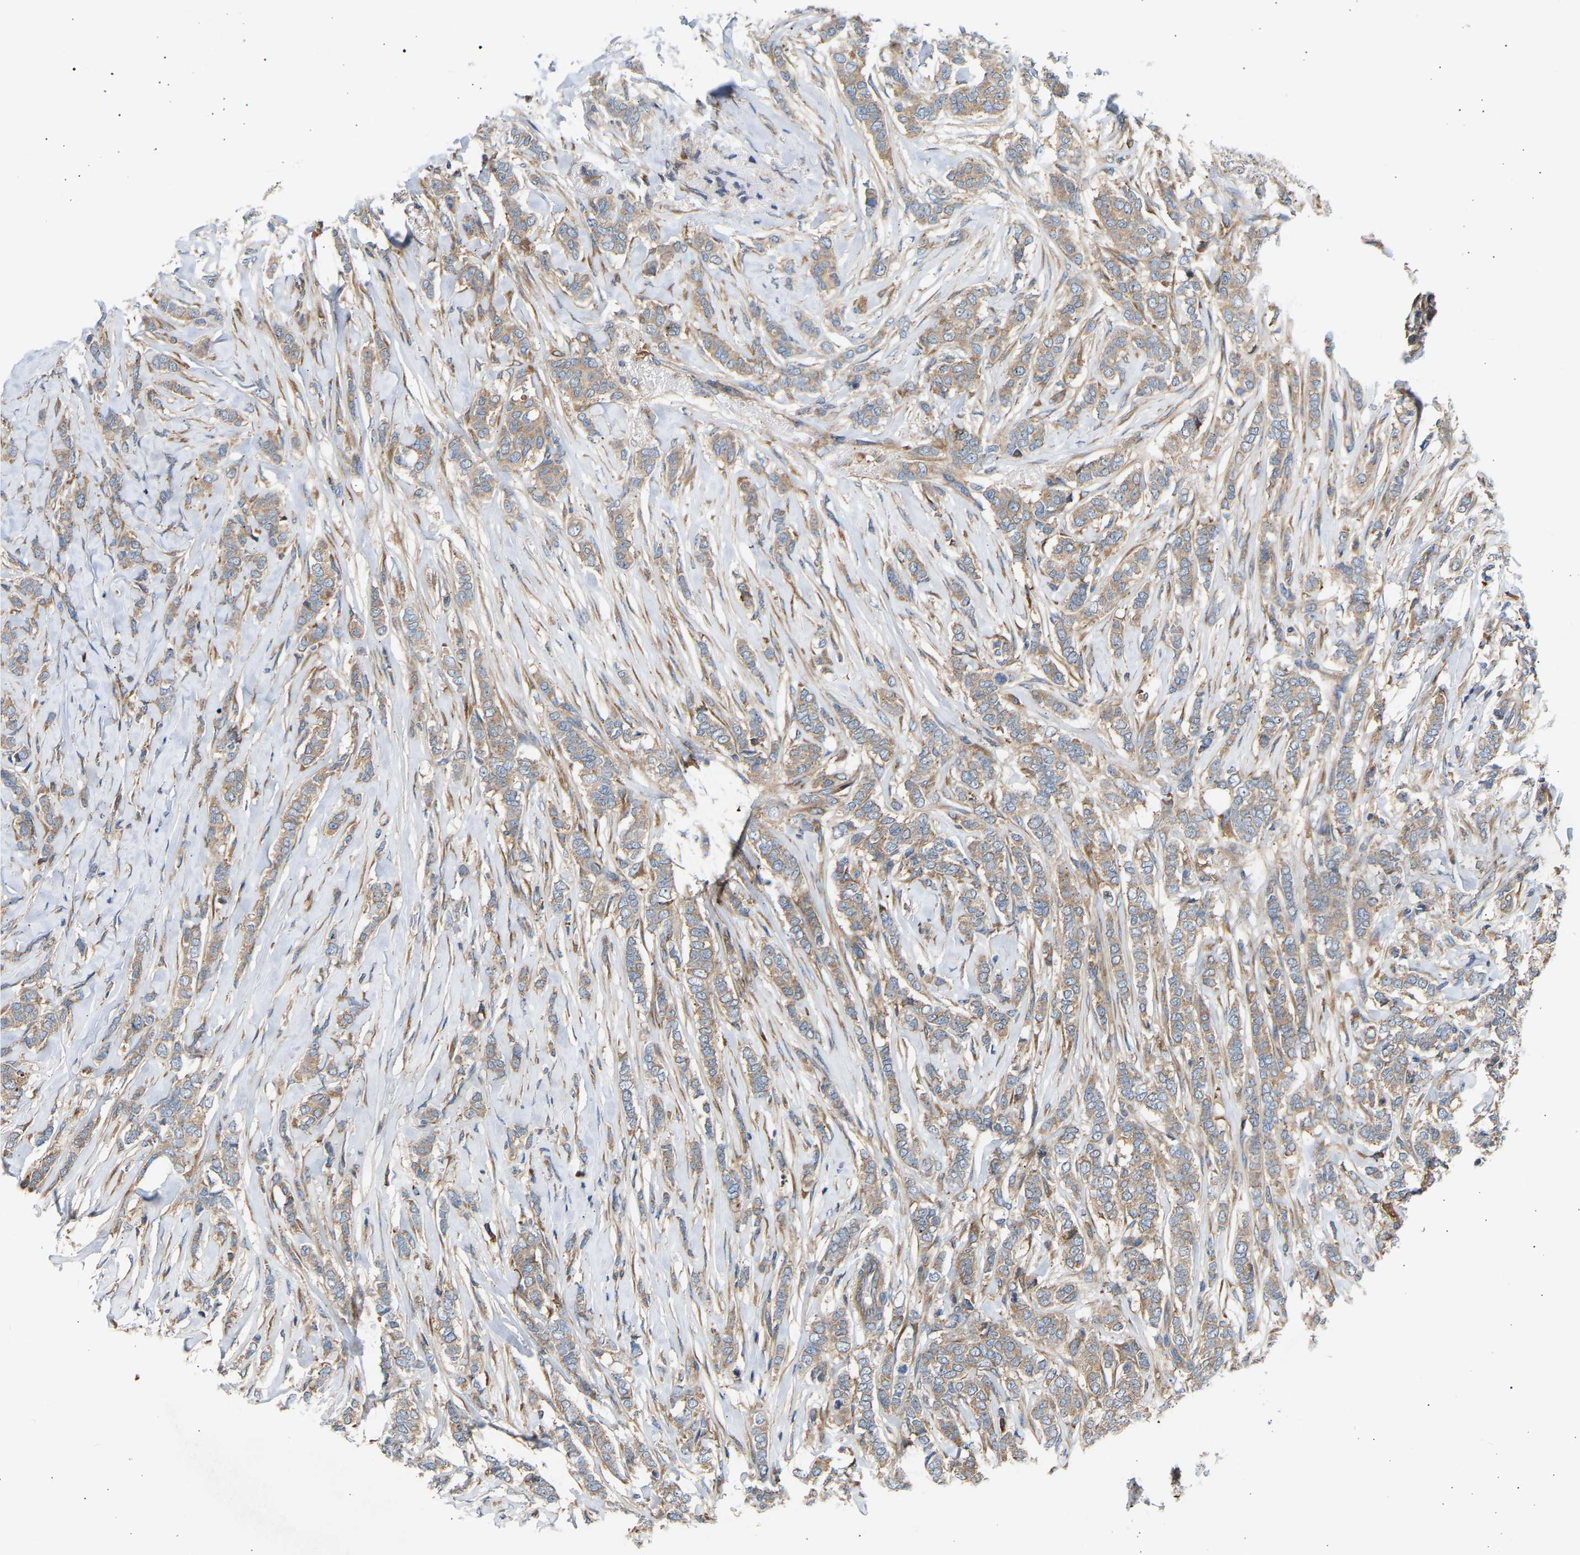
{"staining": {"intensity": "weak", "quantity": ">75%", "location": "cytoplasmic/membranous"}, "tissue": "breast cancer", "cell_type": "Tumor cells", "image_type": "cancer", "snomed": [{"axis": "morphology", "description": "Lobular carcinoma"}, {"axis": "topography", "description": "Skin"}, {"axis": "topography", "description": "Breast"}], "caption": "Breast cancer (lobular carcinoma) tissue reveals weak cytoplasmic/membranous positivity in approximately >75% of tumor cells, visualized by immunohistochemistry. Nuclei are stained in blue.", "gene": "GCN1", "patient": {"sex": "female", "age": 46}}